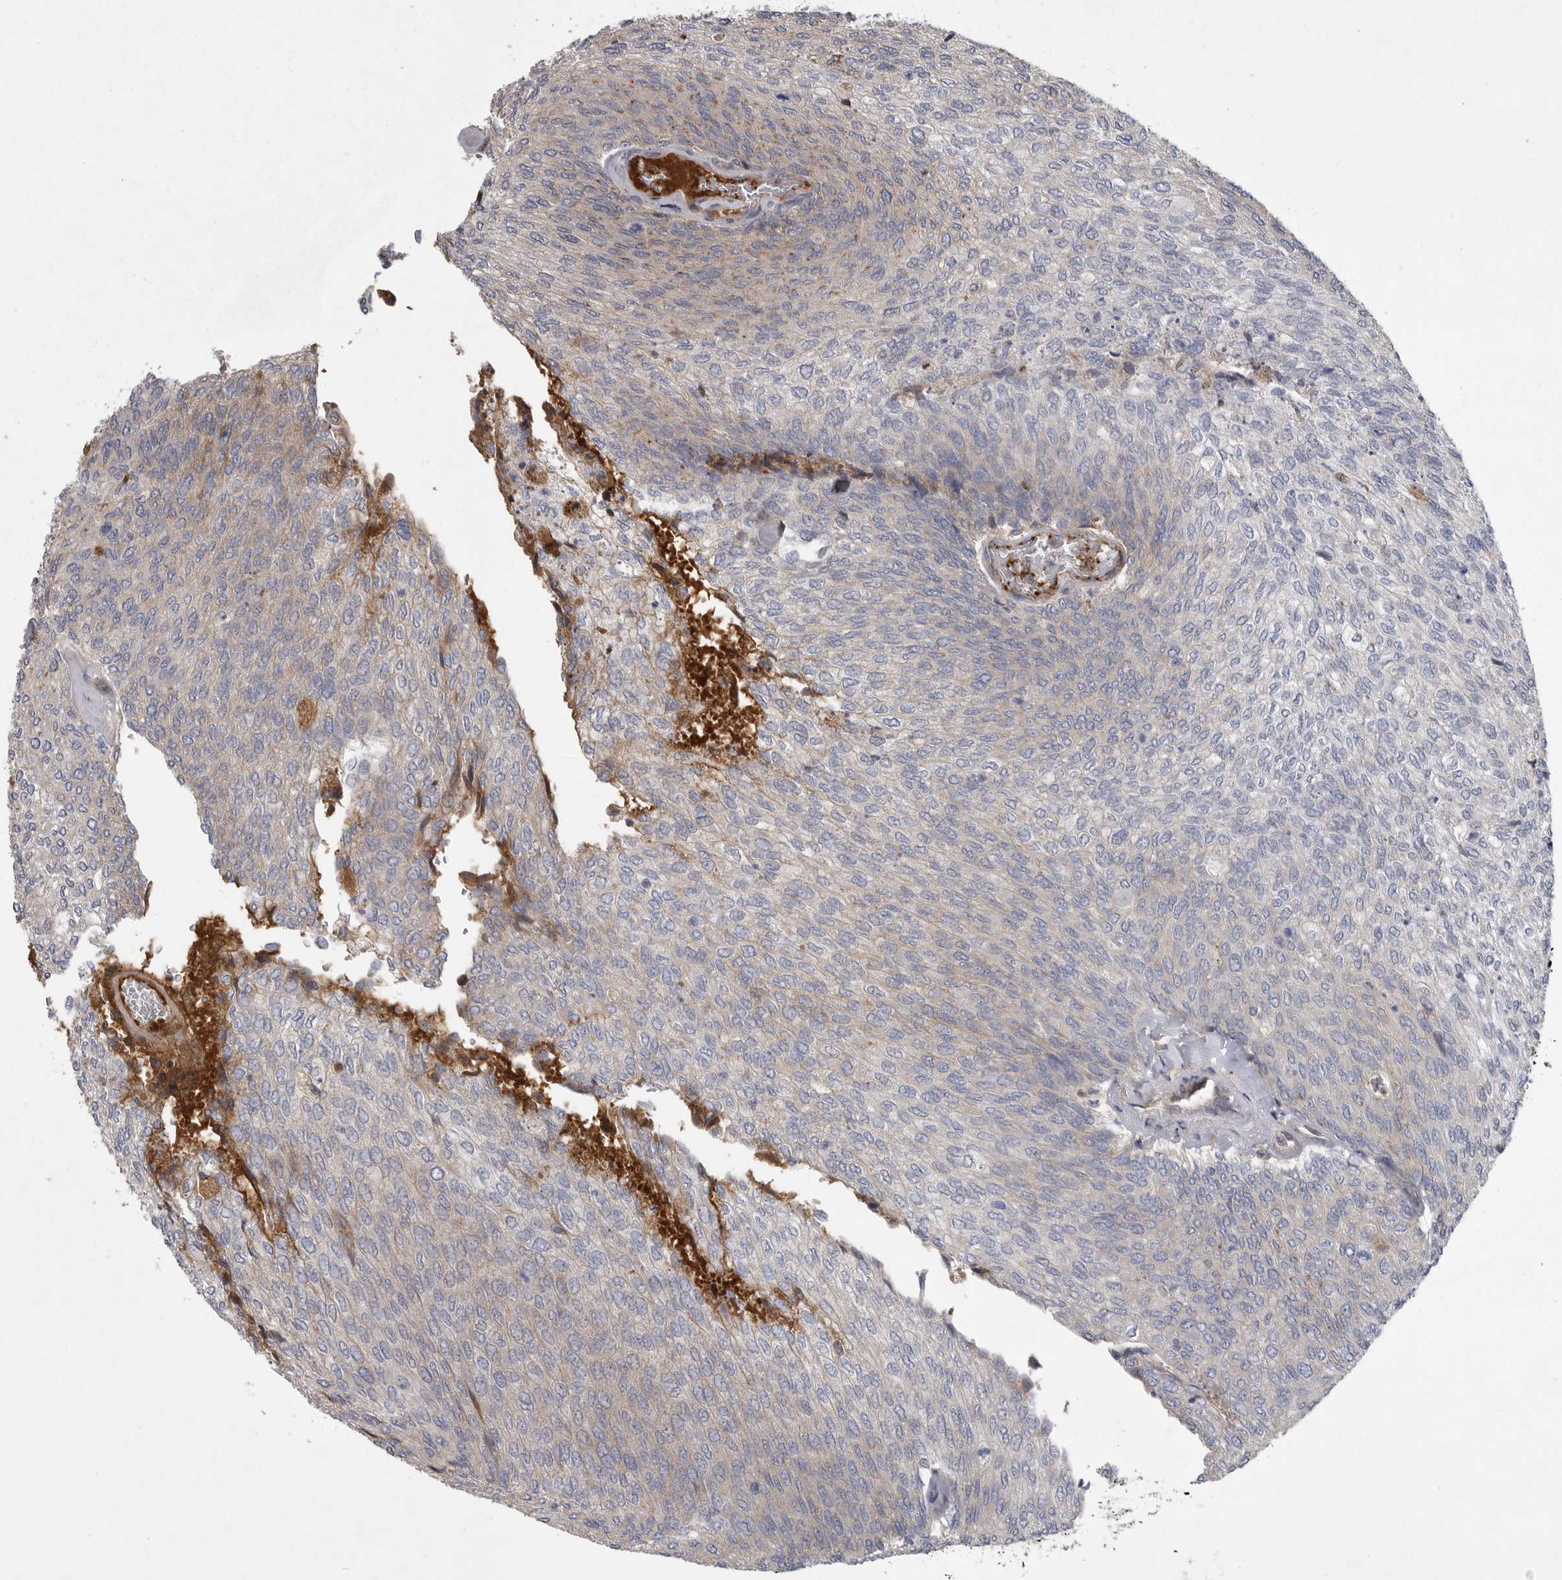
{"staining": {"intensity": "weak", "quantity": "<25%", "location": "cytoplasmic/membranous"}, "tissue": "urothelial cancer", "cell_type": "Tumor cells", "image_type": "cancer", "snomed": [{"axis": "morphology", "description": "Urothelial carcinoma, Low grade"}, {"axis": "topography", "description": "Urinary bladder"}], "caption": "IHC image of neoplastic tissue: urothelial cancer stained with DAB demonstrates no significant protein expression in tumor cells. The staining was performed using DAB to visualize the protein expression in brown, while the nuclei were stained in blue with hematoxylin (Magnification: 20x).", "gene": "CRP", "patient": {"sex": "female", "age": 79}}